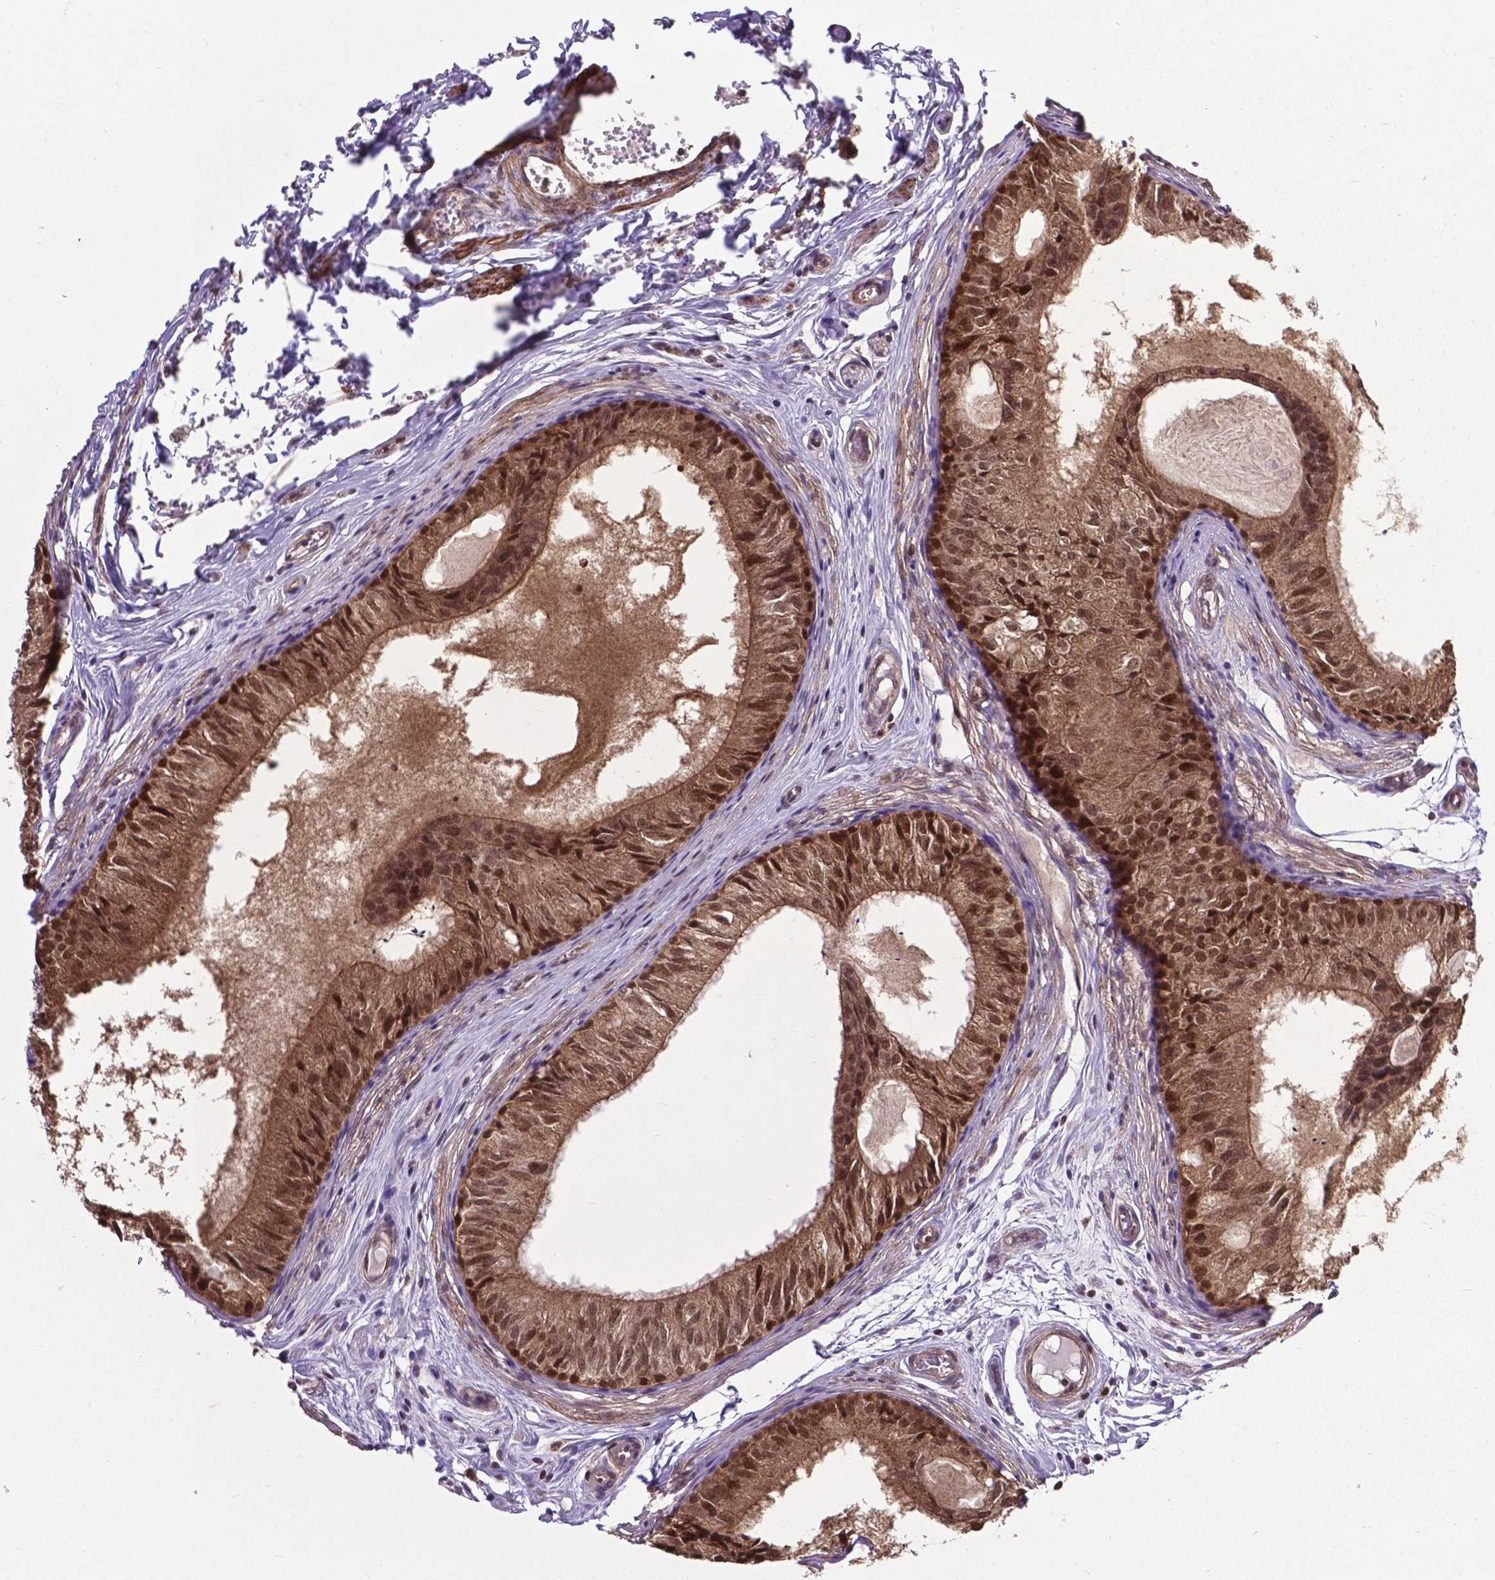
{"staining": {"intensity": "moderate", "quantity": ">75%", "location": "cytoplasmic/membranous,nuclear"}, "tissue": "epididymis", "cell_type": "Glandular cells", "image_type": "normal", "snomed": [{"axis": "morphology", "description": "Normal tissue, NOS"}, {"axis": "topography", "description": "Epididymis"}], "caption": "Protein positivity by immunohistochemistry (IHC) displays moderate cytoplasmic/membranous,nuclear expression in approximately >75% of glandular cells in benign epididymis.", "gene": "OTUB1", "patient": {"sex": "male", "age": 25}}